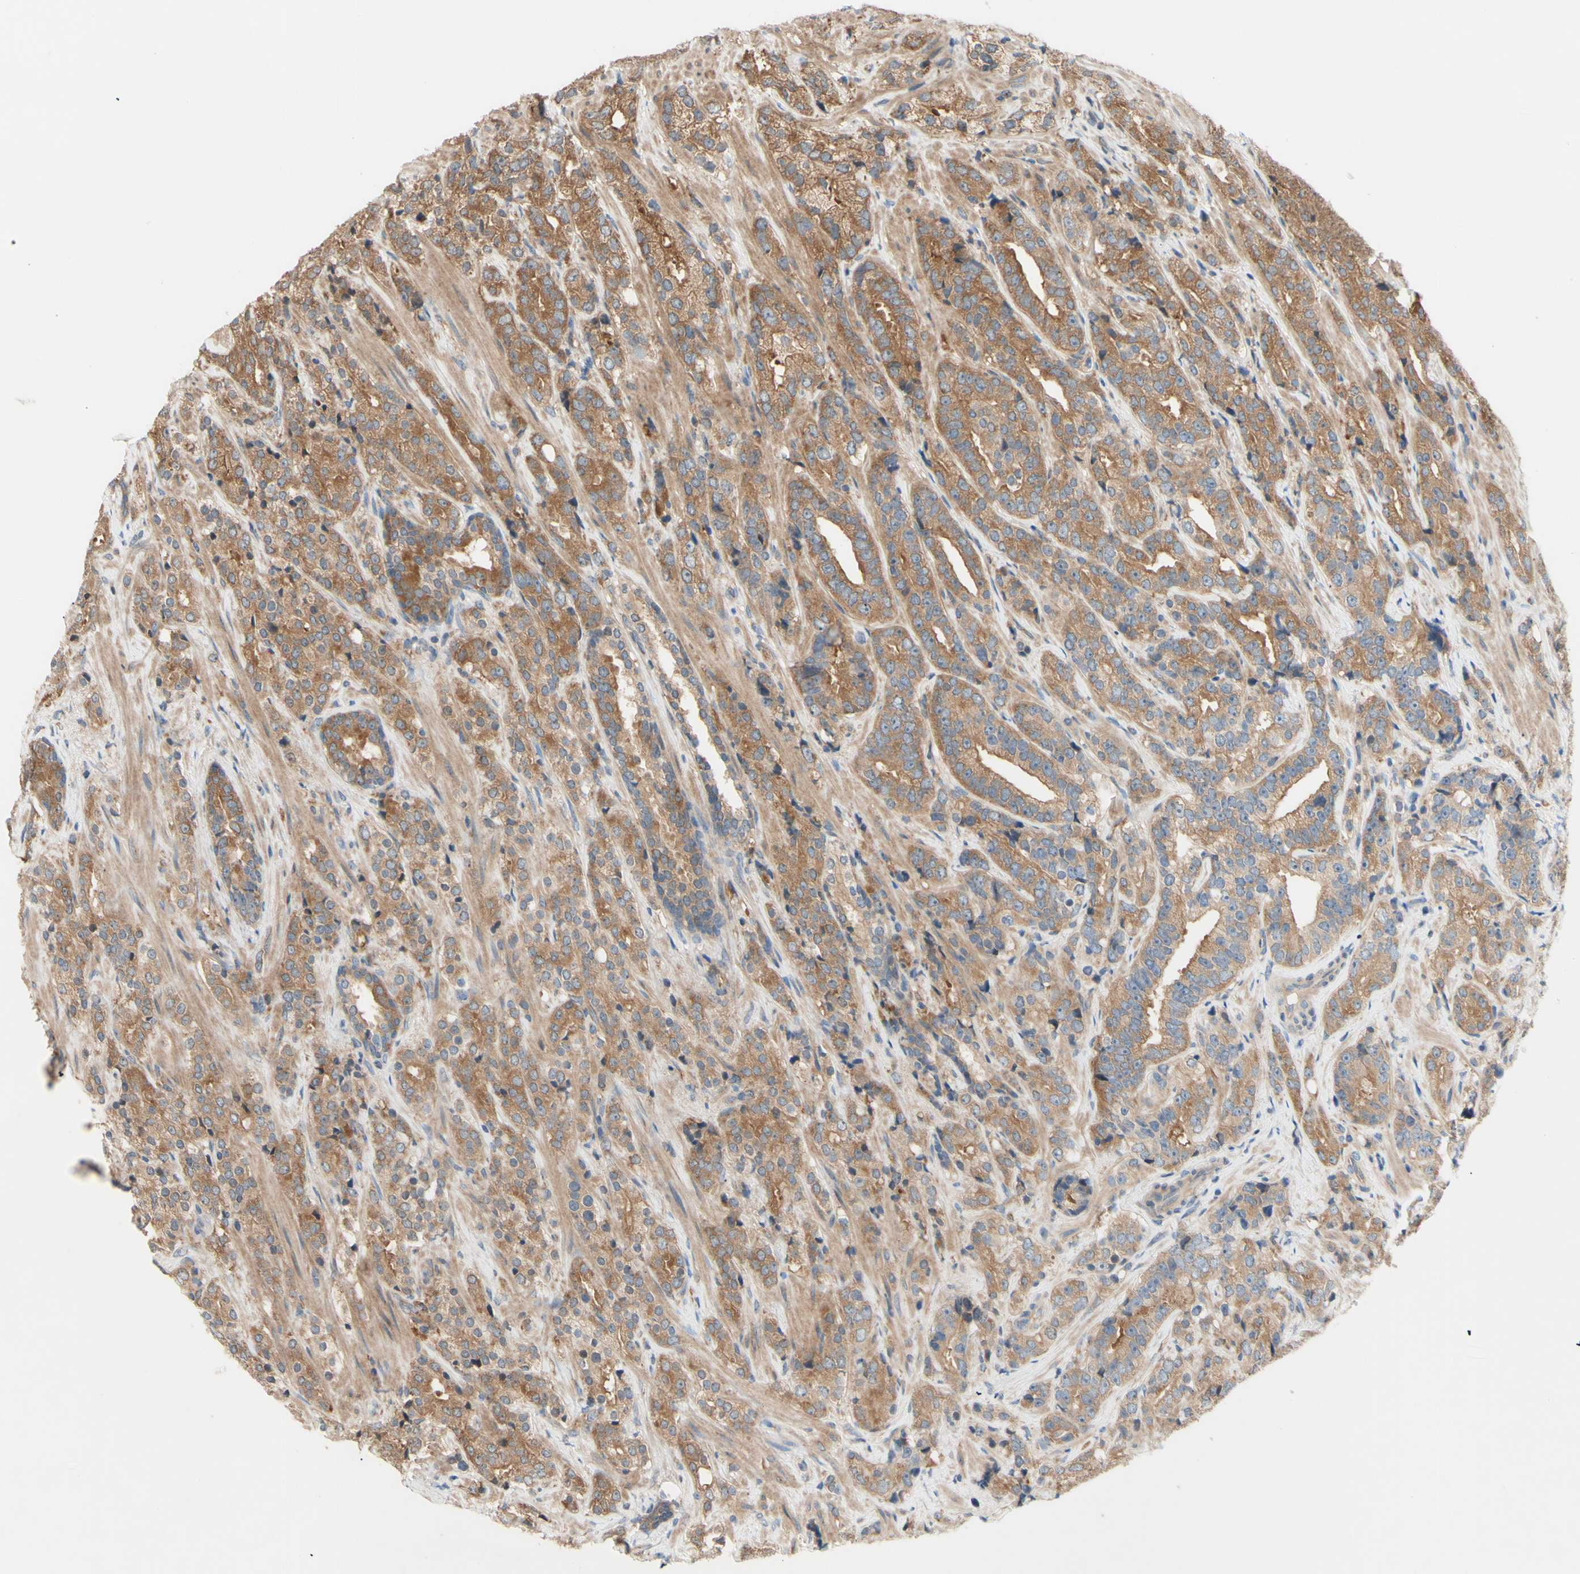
{"staining": {"intensity": "moderate", "quantity": ">75%", "location": "cytoplasmic/membranous"}, "tissue": "prostate cancer", "cell_type": "Tumor cells", "image_type": "cancer", "snomed": [{"axis": "morphology", "description": "Adenocarcinoma, High grade"}, {"axis": "topography", "description": "Prostate"}], "caption": "Protein staining of prostate cancer (adenocarcinoma (high-grade)) tissue exhibits moderate cytoplasmic/membranous expression in about >75% of tumor cells. The staining is performed using DAB brown chromogen to label protein expression. The nuclei are counter-stained blue using hematoxylin.", "gene": "DYNLRB1", "patient": {"sex": "male", "age": 71}}